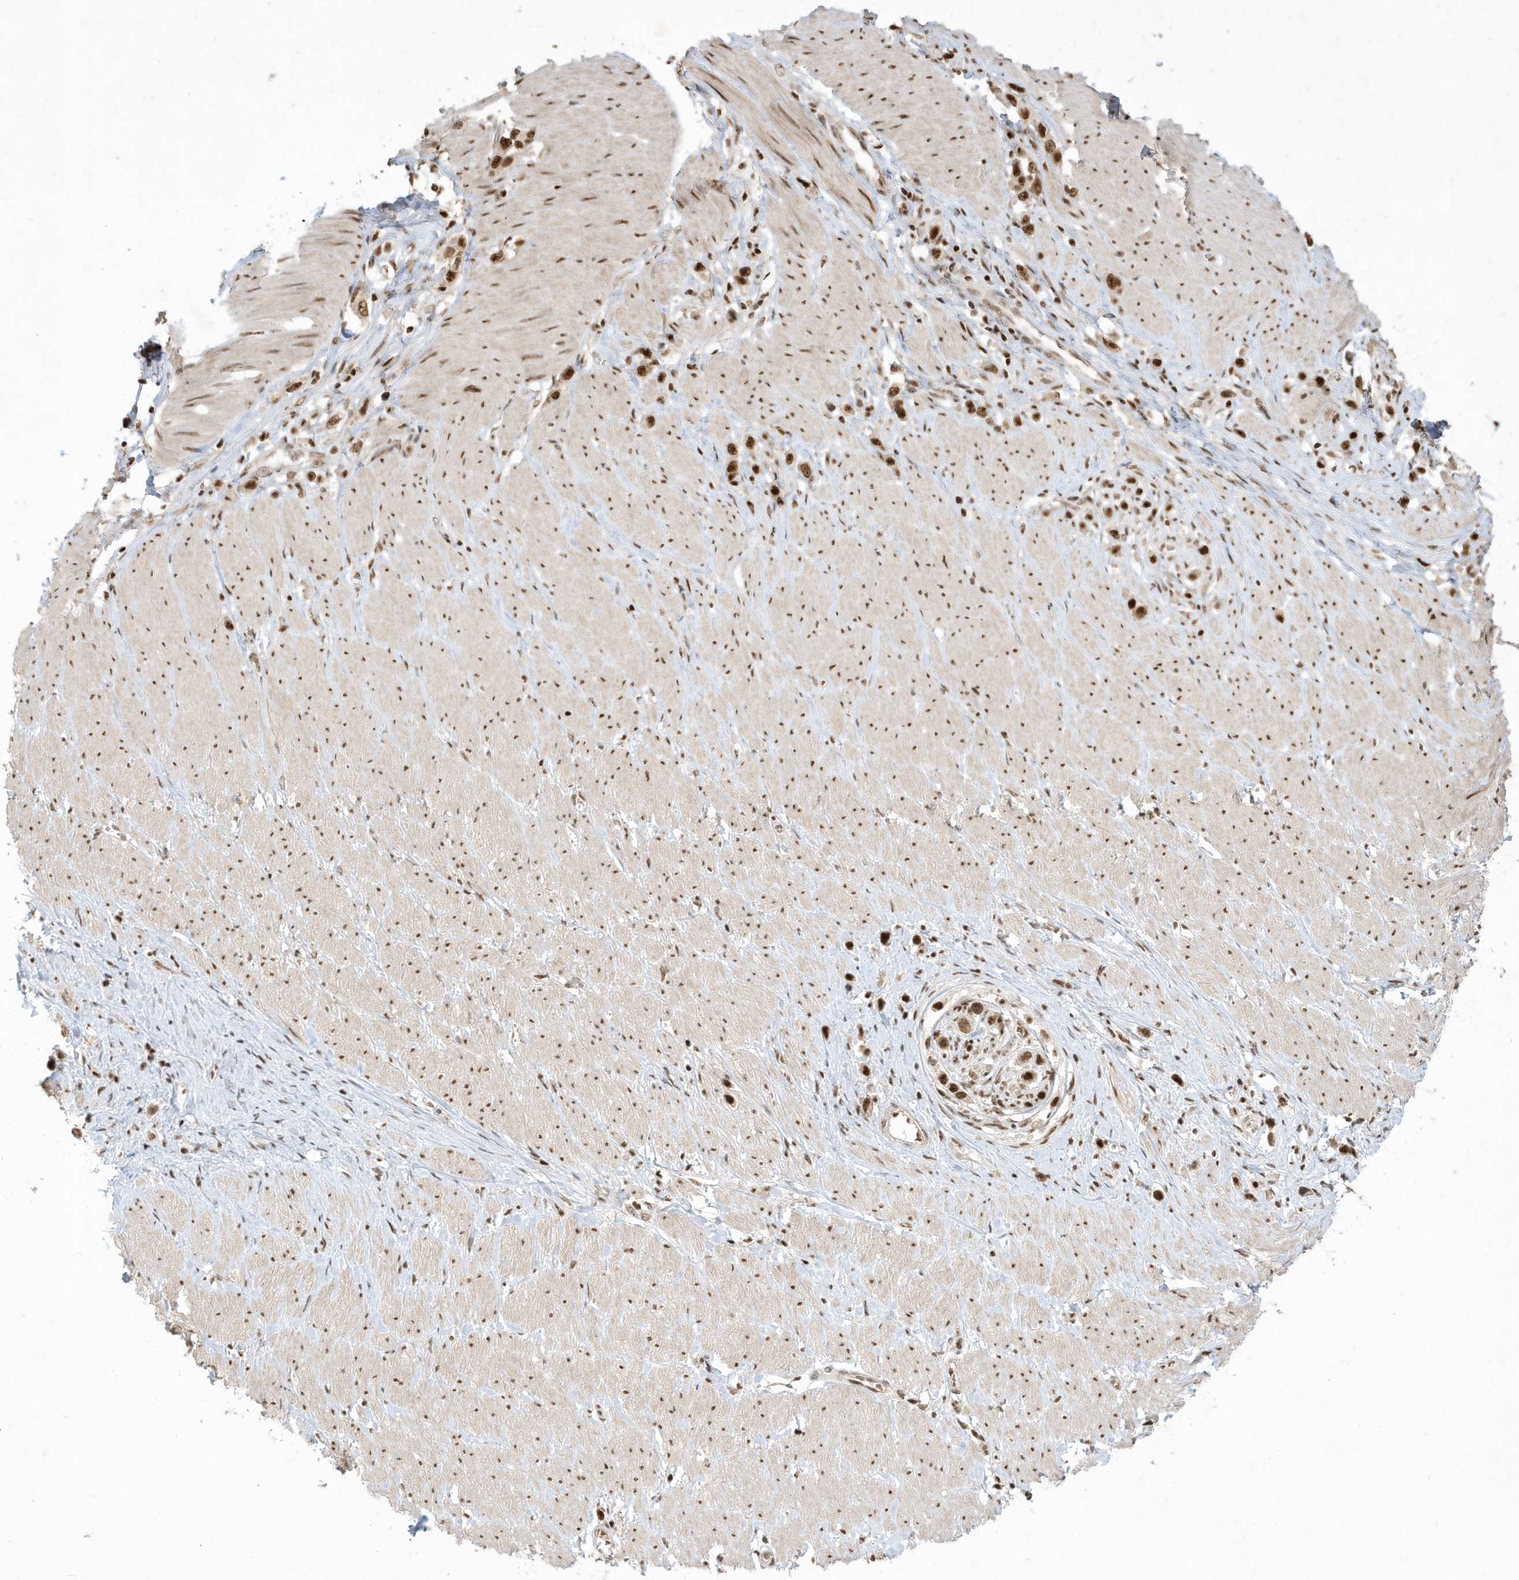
{"staining": {"intensity": "strong", "quantity": ">75%", "location": "nuclear"}, "tissue": "stomach cancer", "cell_type": "Tumor cells", "image_type": "cancer", "snomed": [{"axis": "morphology", "description": "Normal tissue, NOS"}, {"axis": "morphology", "description": "Adenocarcinoma, NOS"}, {"axis": "topography", "description": "Stomach, upper"}, {"axis": "topography", "description": "Stomach"}], "caption": "High-magnification brightfield microscopy of stomach cancer stained with DAB (3,3'-diaminobenzidine) (brown) and counterstained with hematoxylin (blue). tumor cells exhibit strong nuclear staining is identified in about>75% of cells. The staining was performed using DAB, with brown indicating positive protein expression. Nuclei are stained blue with hematoxylin.", "gene": "PPIL2", "patient": {"sex": "female", "age": 65}}